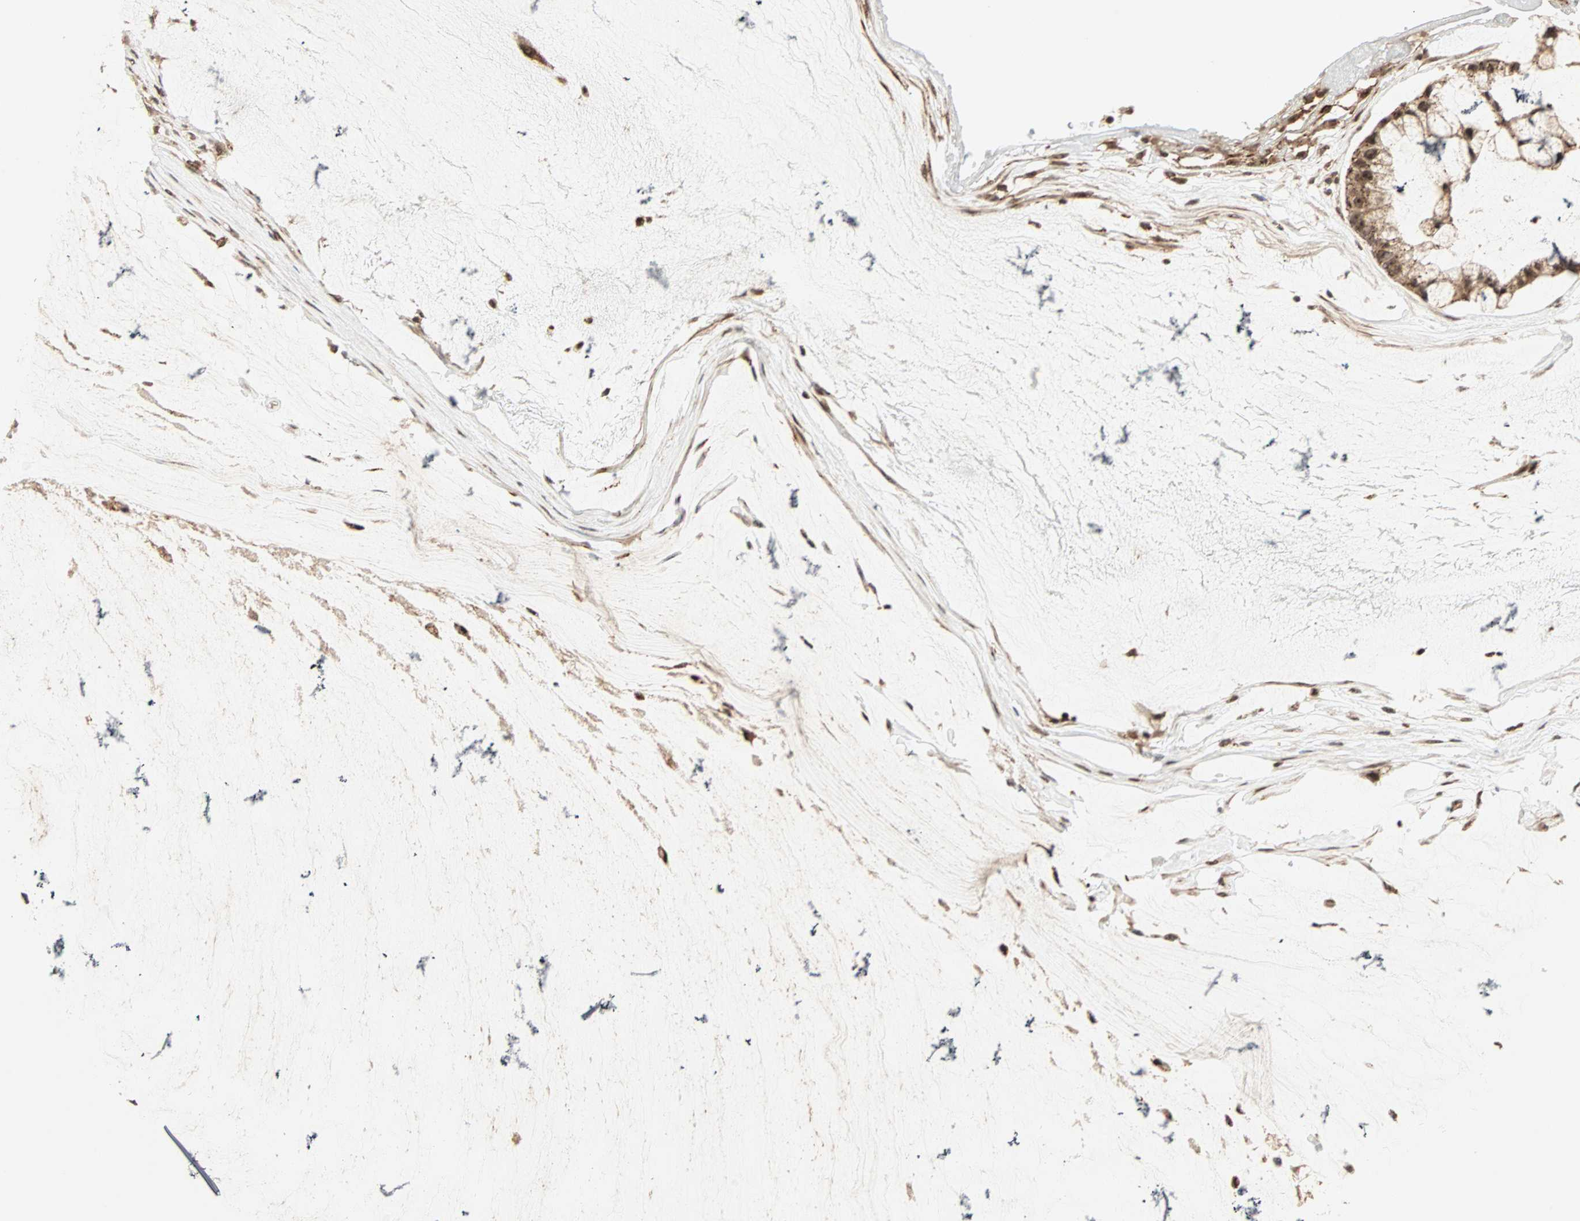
{"staining": {"intensity": "moderate", "quantity": ">75%", "location": "cytoplasmic/membranous,nuclear"}, "tissue": "ovarian cancer", "cell_type": "Tumor cells", "image_type": "cancer", "snomed": [{"axis": "morphology", "description": "Cystadenocarcinoma, mucinous, NOS"}, {"axis": "topography", "description": "Ovary"}], "caption": "Tumor cells demonstrate medium levels of moderate cytoplasmic/membranous and nuclear expression in approximately >75% of cells in human ovarian cancer (mucinous cystadenocarcinoma). The staining is performed using DAB brown chromogen to label protein expression. The nuclei are counter-stained blue using hematoxylin.", "gene": "ZBED9", "patient": {"sex": "female", "age": 39}}